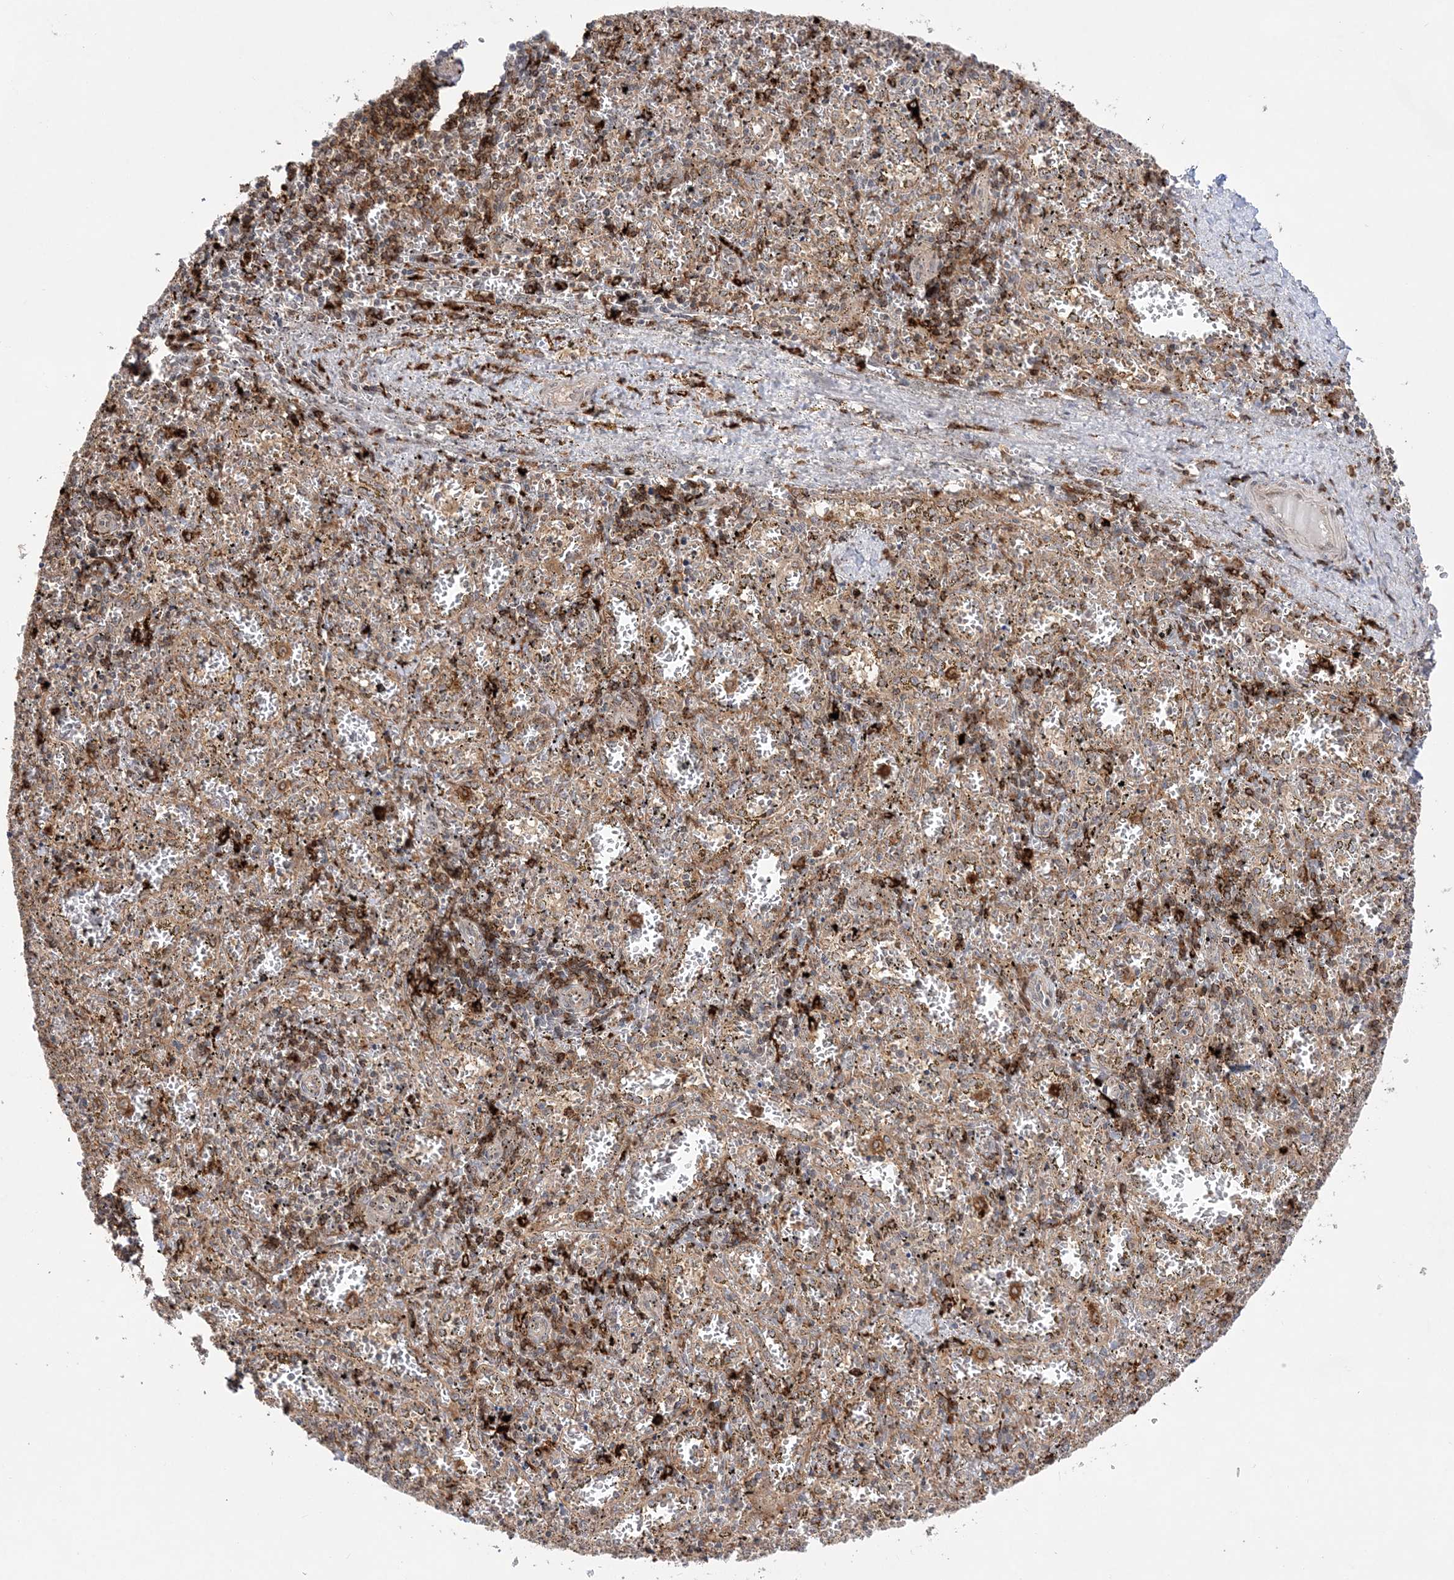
{"staining": {"intensity": "strong", "quantity": "<25%", "location": "cytoplasmic/membranous"}, "tissue": "spleen", "cell_type": "Cells in red pulp", "image_type": "normal", "snomed": [{"axis": "morphology", "description": "Normal tissue, NOS"}, {"axis": "topography", "description": "Spleen"}], "caption": "Immunohistochemistry image of benign spleen stained for a protein (brown), which exhibits medium levels of strong cytoplasmic/membranous expression in approximately <25% of cells in red pulp.", "gene": "ANAPC15", "patient": {"sex": "male", "age": 11}}